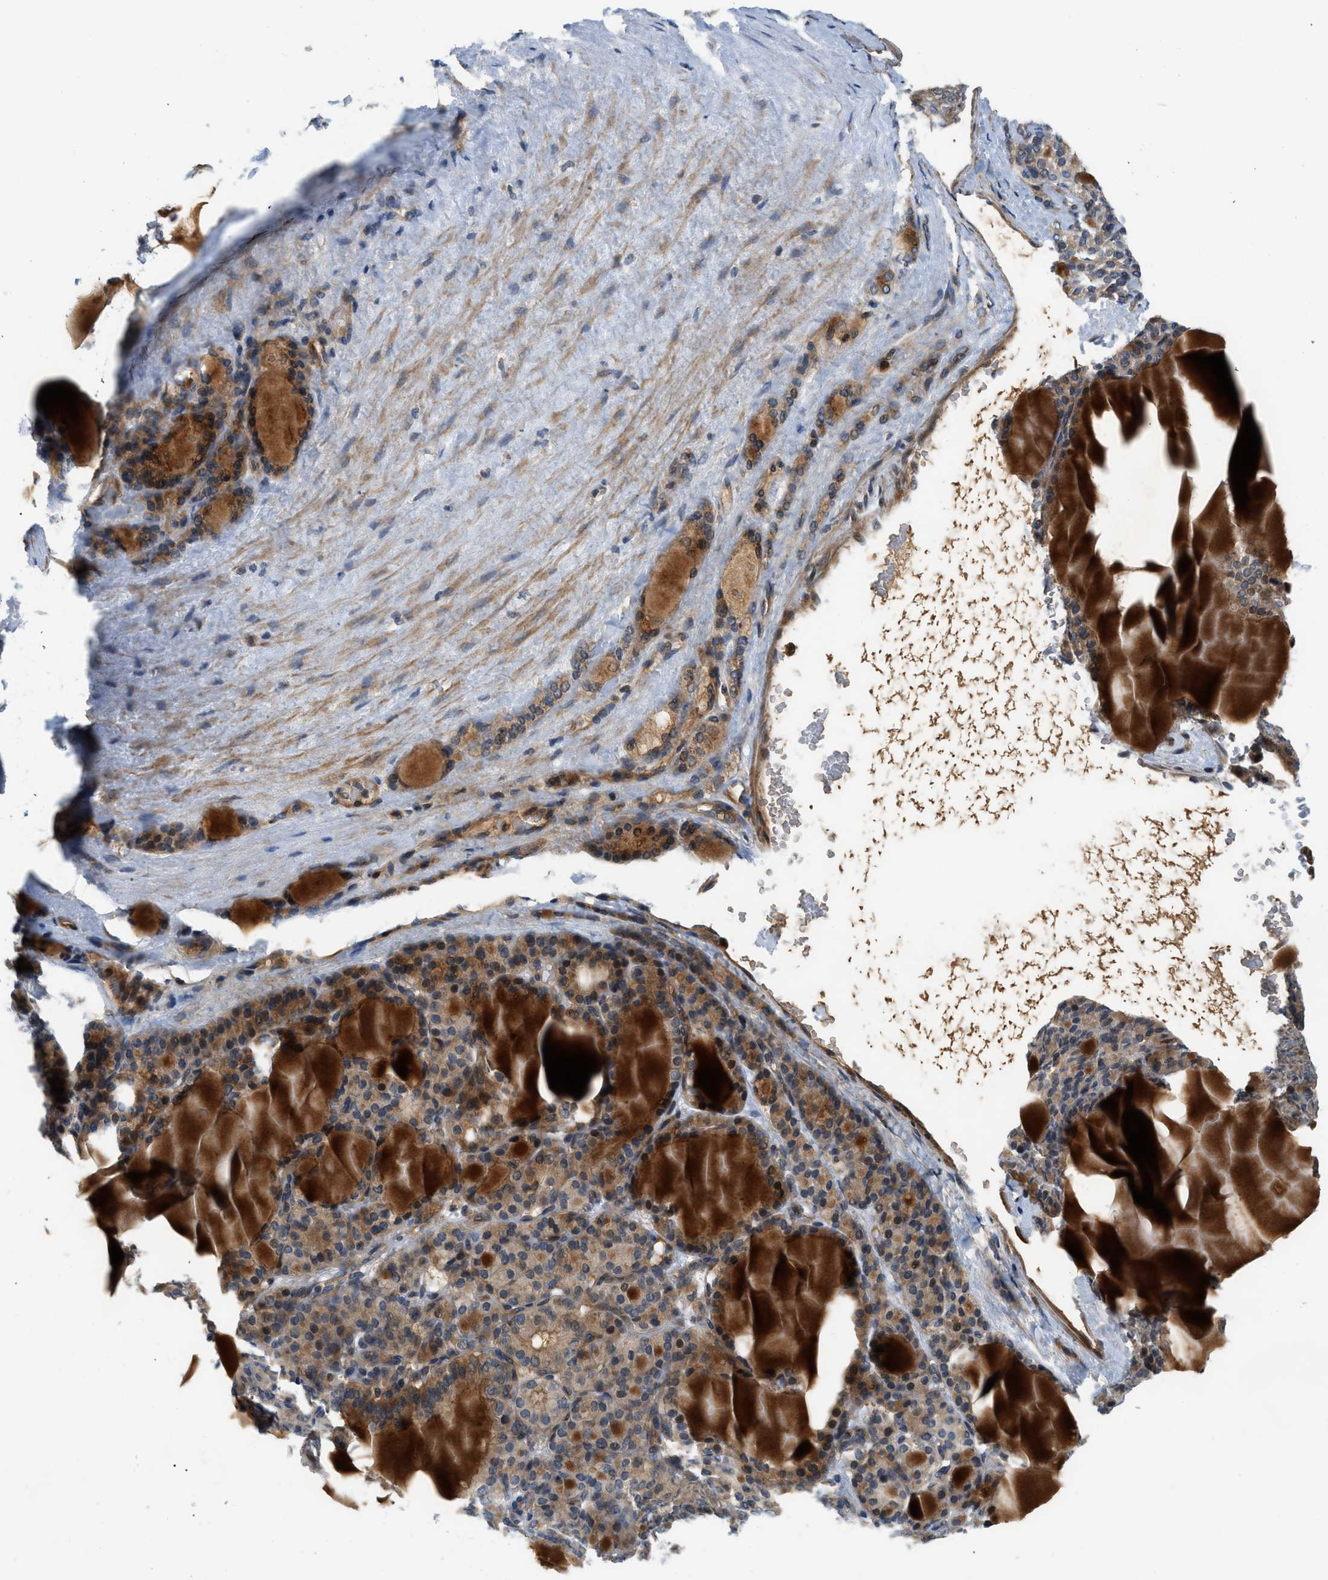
{"staining": {"intensity": "strong", "quantity": ">75%", "location": "cytoplasmic/membranous,nuclear"}, "tissue": "thyroid gland", "cell_type": "Glandular cells", "image_type": "normal", "snomed": [{"axis": "morphology", "description": "Normal tissue, NOS"}, {"axis": "topography", "description": "Thyroid gland"}], "caption": "Protein positivity by immunohistochemistry (IHC) reveals strong cytoplasmic/membranous,nuclear positivity in approximately >75% of glandular cells in unremarkable thyroid gland.", "gene": "GPR31", "patient": {"sex": "female", "age": 28}}